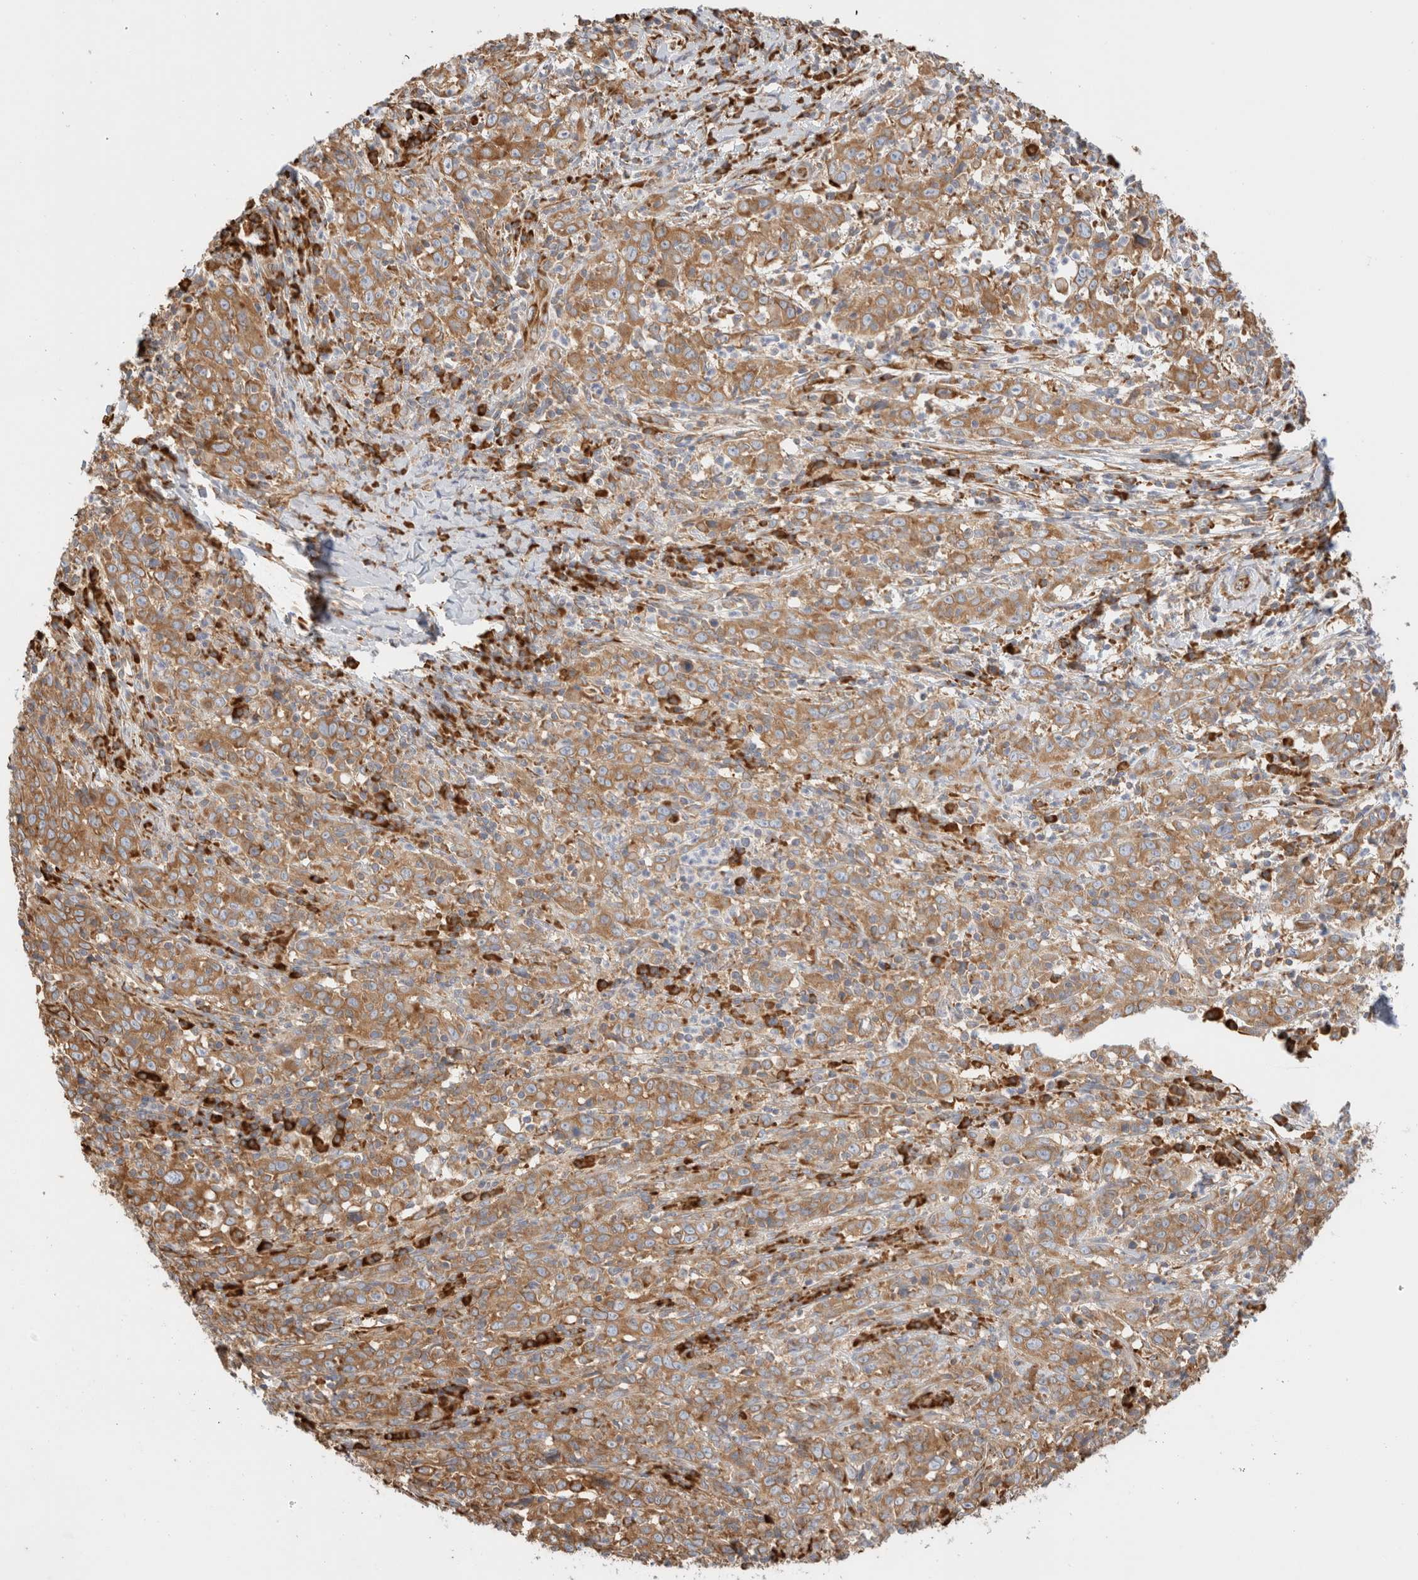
{"staining": {"intensity": "moderate", "quantity": ">75%", "location": "cytoplasmic/membranous"}, "tissue": "cervical cancer", "cell_type": "Tumor cells", "image_type": "cancer", "snomed": [{"axis": "morphology", "description": "Squamous cell carcinoma, NOS"}, {"axis": "topography", "description": "Cervix"}], "caption": "About >75% of tumor cells in human cervical cancer exhibit moderate cytoplasmic/membranous protein staining as visualized by brown immunohistochemical staining.", "gene": "ZC2HC1A", "patient": {"sex": "female", "age": 46}}